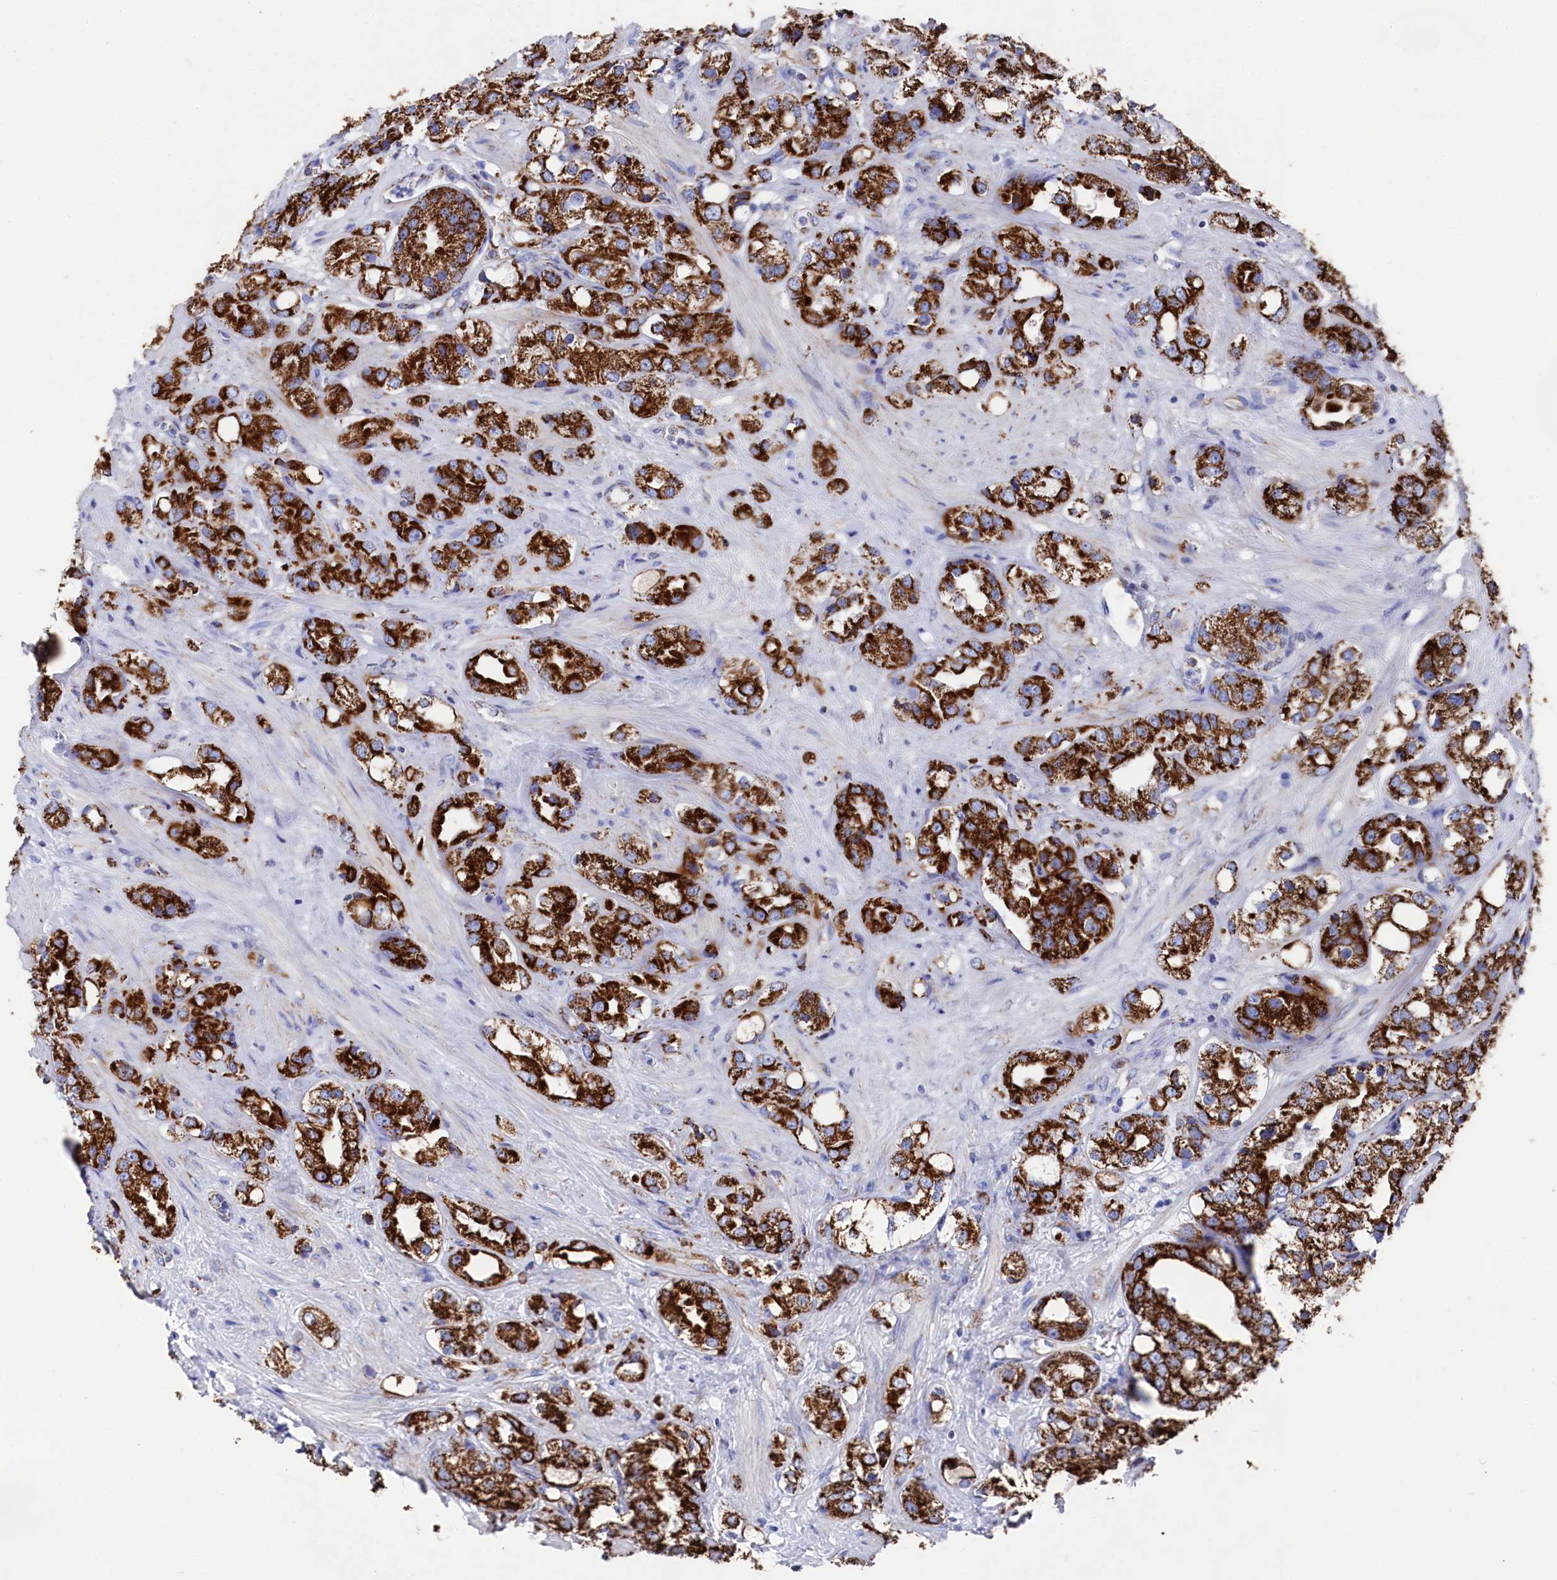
{"staining": {"intensity": "strong", "quantity": ">75%", "location": "cytoplasmic/membranous"}, "tissue": "prostate cancer", "cell_type": "Tumor cells", "image_type": "cancer", "snomed": [{"axis": "morphology", "description": "Adenocarcinoma, NOS"}, {"axis": "topography", "description": "Prostate"}], "caption": "Immunohistochemistry (IHC) of prostate adenocarcinoma exhibits high levels of strong cytoplasmic/membranous expression in approximately >75% of tumor cells.", "gene": "MMAB", "patient": {"sex": "male", "age": 79}}